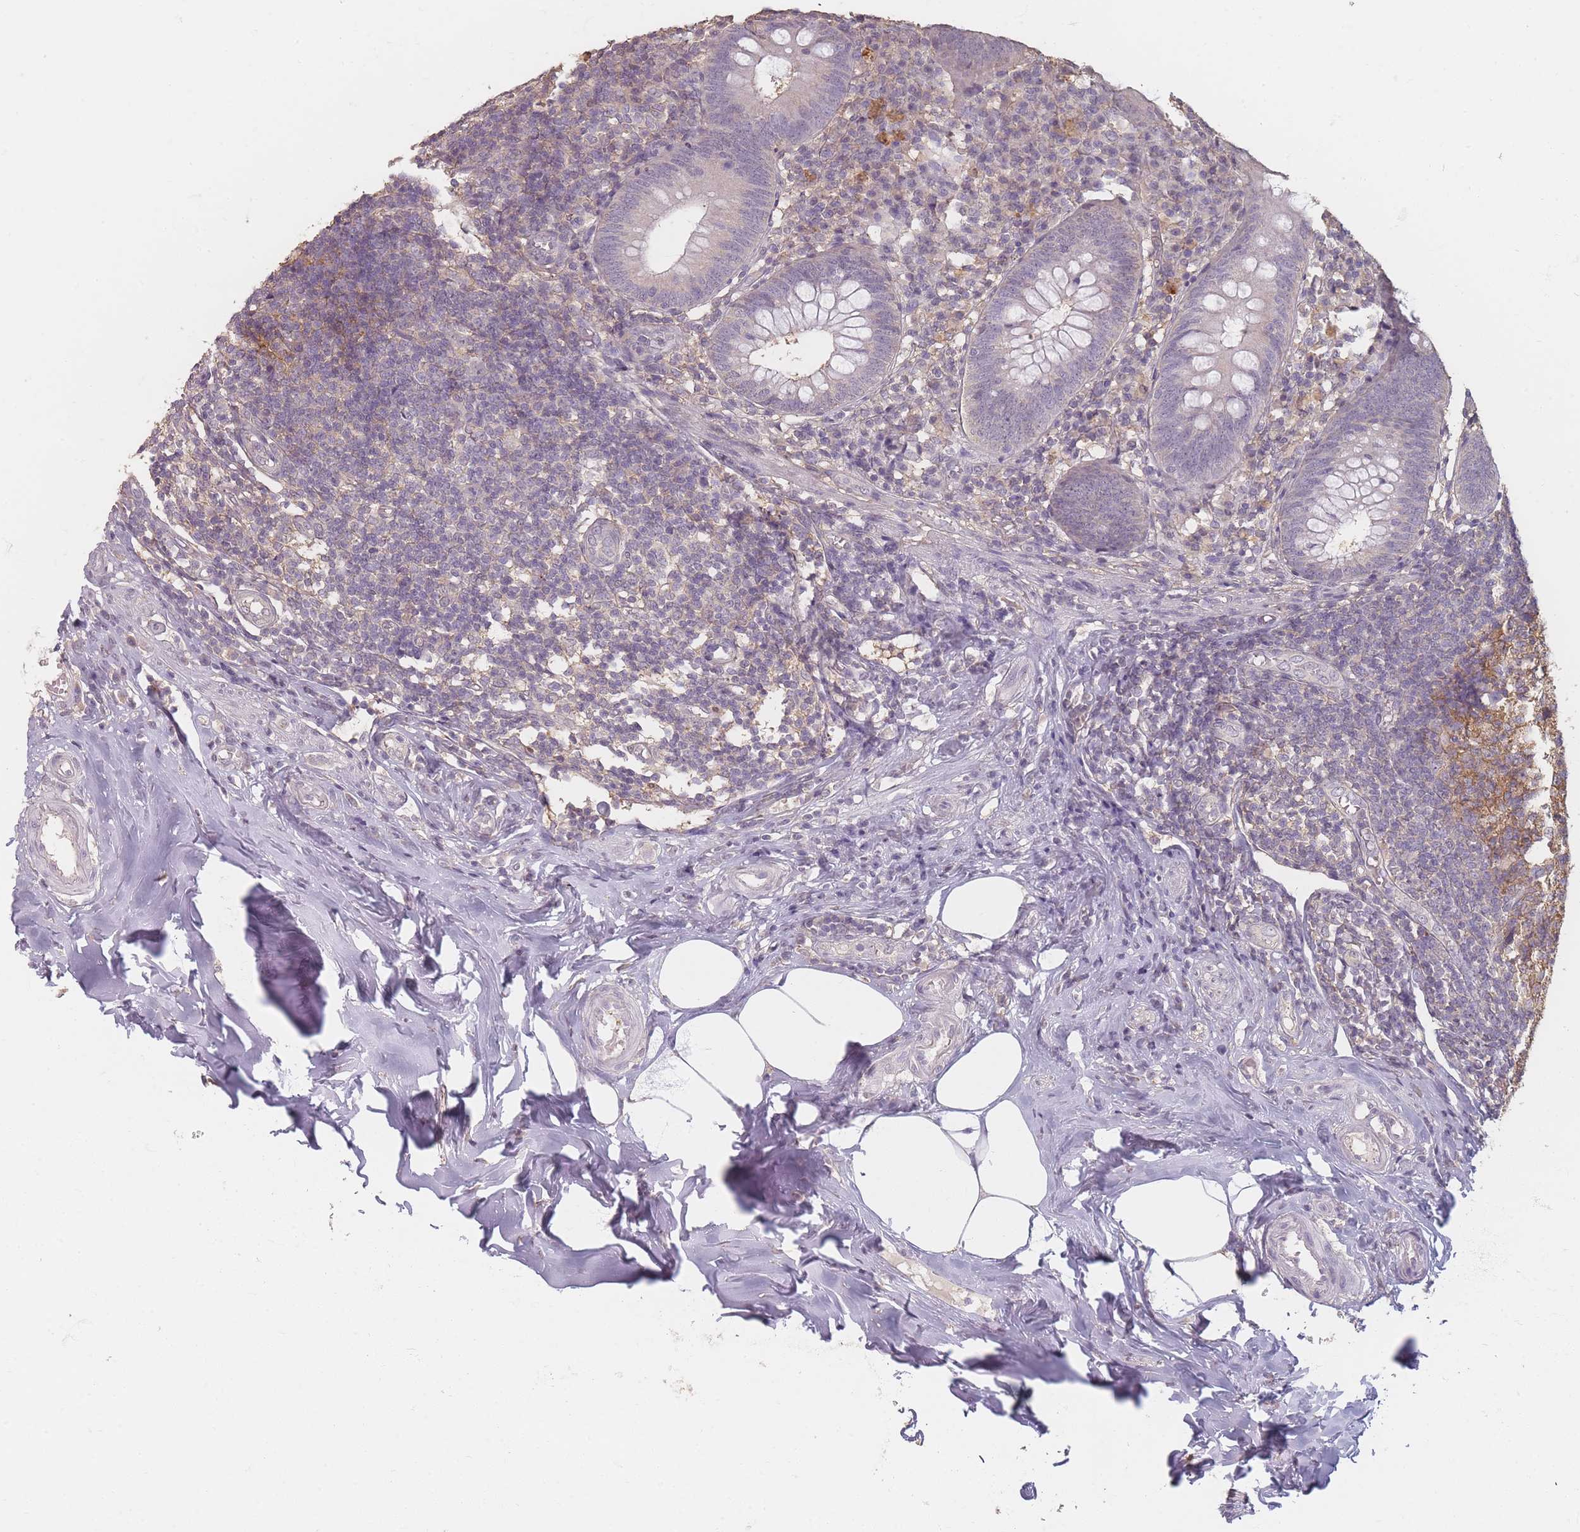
{"staining": {"intensity": "negative", "quantity": "none", "location": "none"}, "tissue": "appendix", "cell_type": "Glandular cells", "image_type": "normal", "snomed": [{"axis": "morphology", "description": "Normal tissue, NOS"}, {"axis": "topography", "description": "Appendix"}], "caption": "Protein analysis of normal appendix reveals no significant staining in glandular cells.", "gene": "RFTN1", "patient": {"sex": "female", "age": 54}}